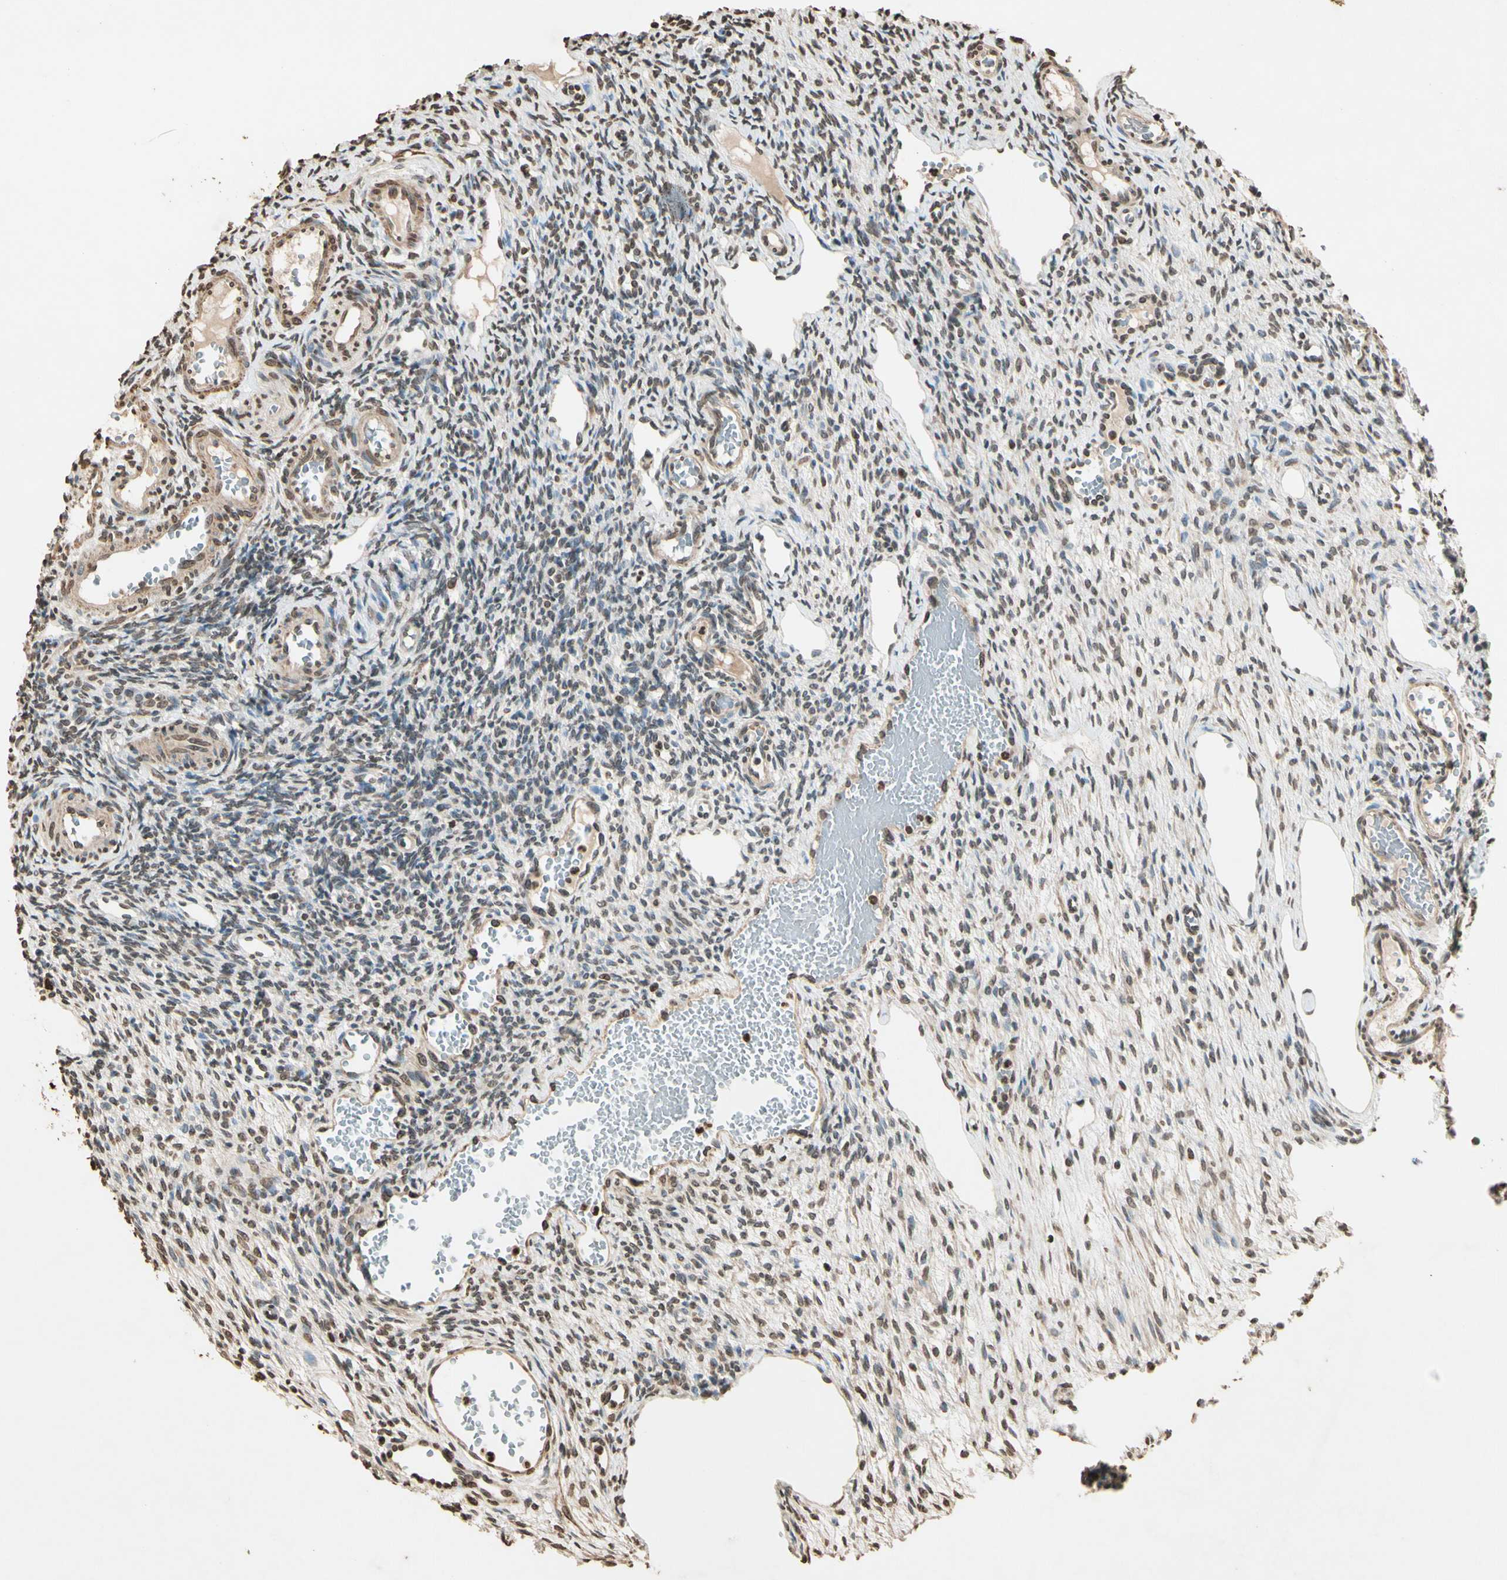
{"staining": {"intensity": "weak", "quantity": "25%-75%", "location": "nuclear"}, "tissue": "ovary", "cell_type": "Ovarian stroma cells", "image_type": "normal", "snomed": [{"axis": "morphology", "description": "Normal tissue, NOS"}, {"axis": "topography", "description": "Ovary"}], "caption": "Immunohistochemical staining of benign ovary displays low levels of weak nuclear staining in approximately 25%-75% of ovarian stroma cells. (DAB (3,3'-diaminobenzidine) IHC, brown staining for protein, blue staining for nuclei).", "gene": "TOP1", "patient": {"sex": "female", "age": 33}}